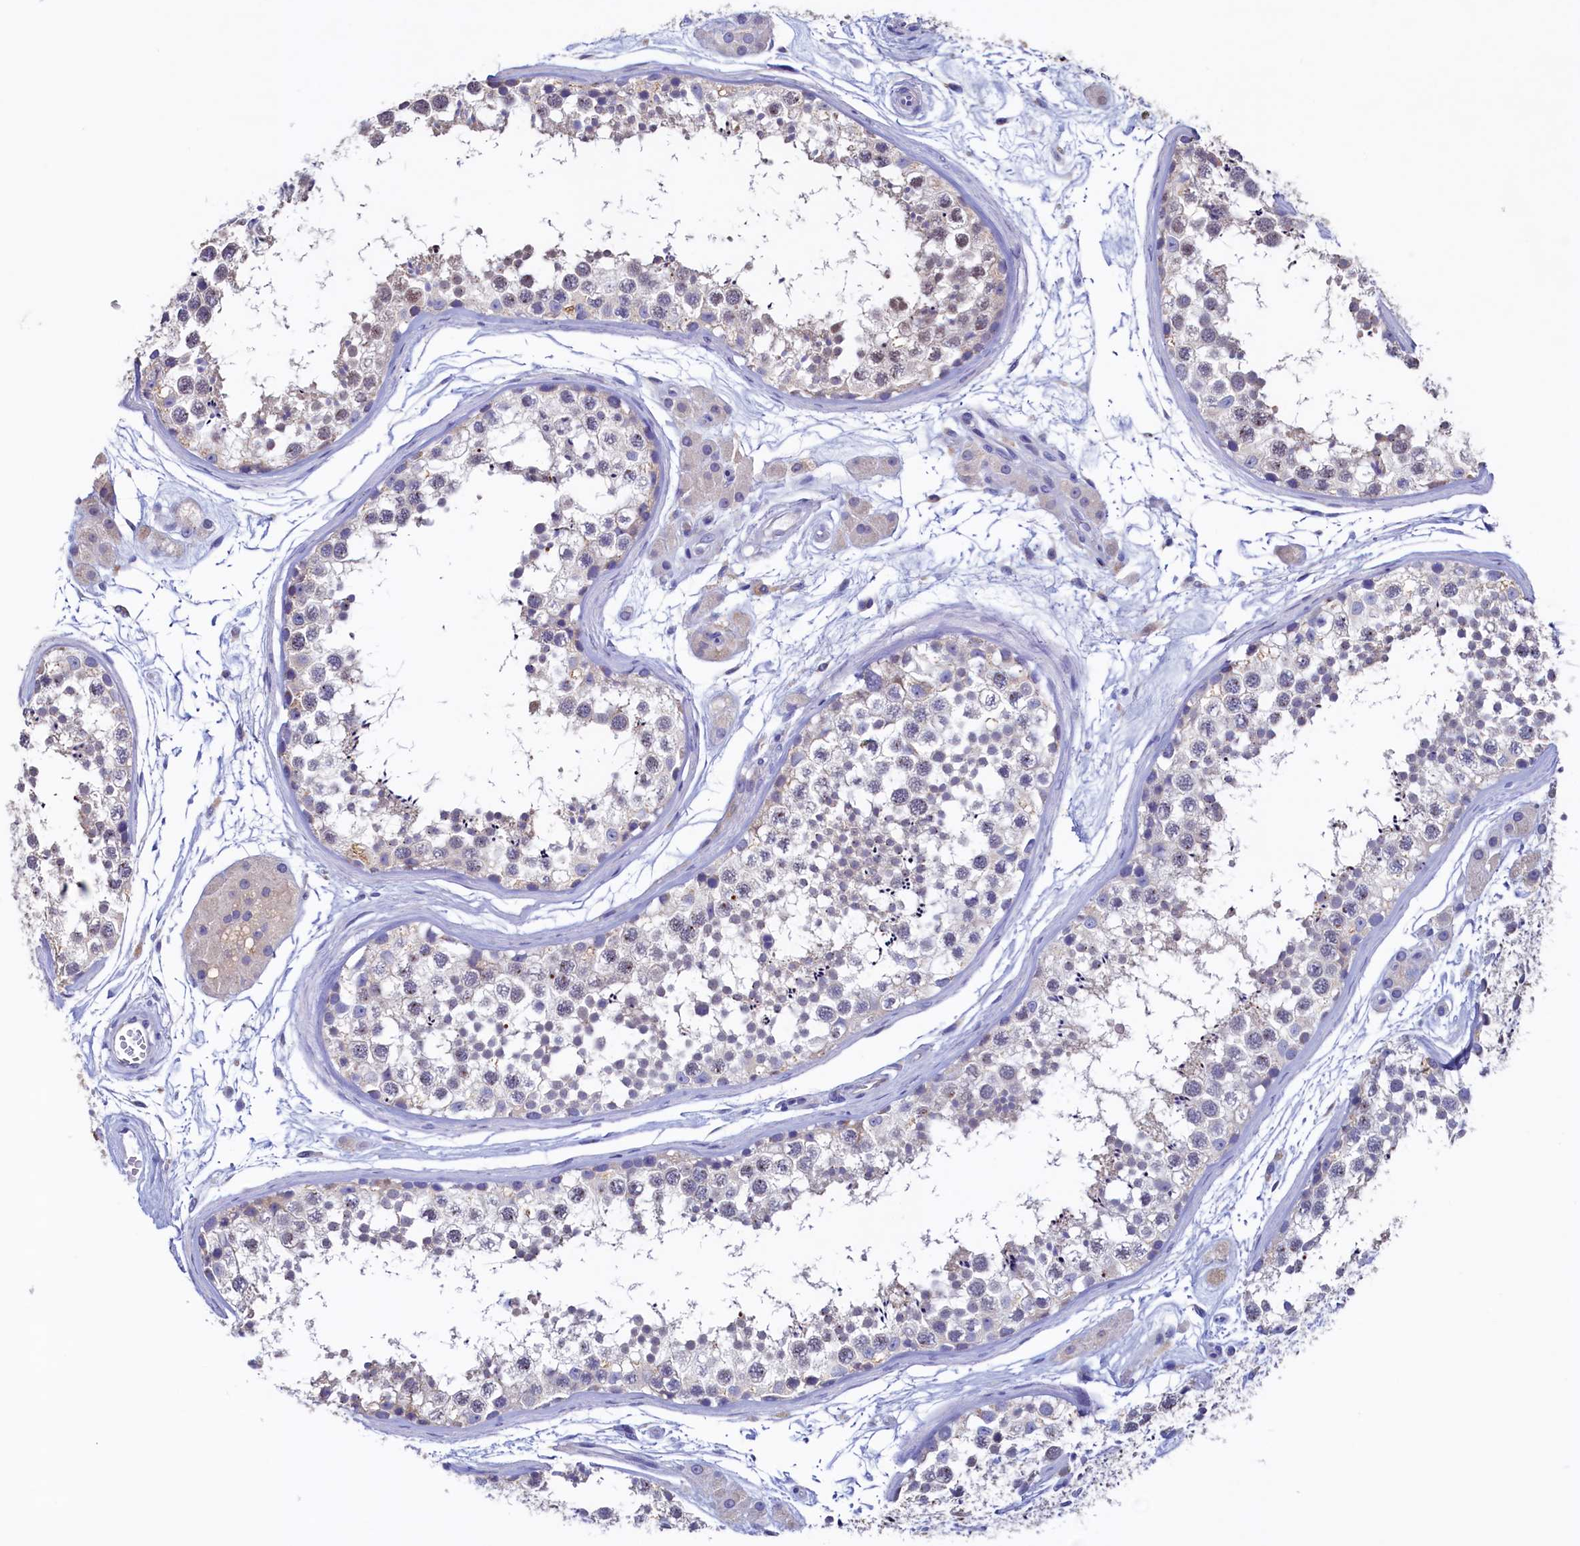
{"staining": {"intensity": "weak", "quantity": "25%-75%", "location": "nuclear"}, "tissue": "testis", "cell_type": "Cells in seminiferous ducts", "image_type": "normal", "snomed": [{"axis": "morphology", "description": "Normal tissue, NOS"}, {"axis": "topography", "description": "Testis"}], "caption": "Cells in seminiferous ducts display weak nuclear positivity in approximately 25%-75% of cells in normal testis.", "gene": "CBLIF", "patient": {"sex": "male", "age": 56}}